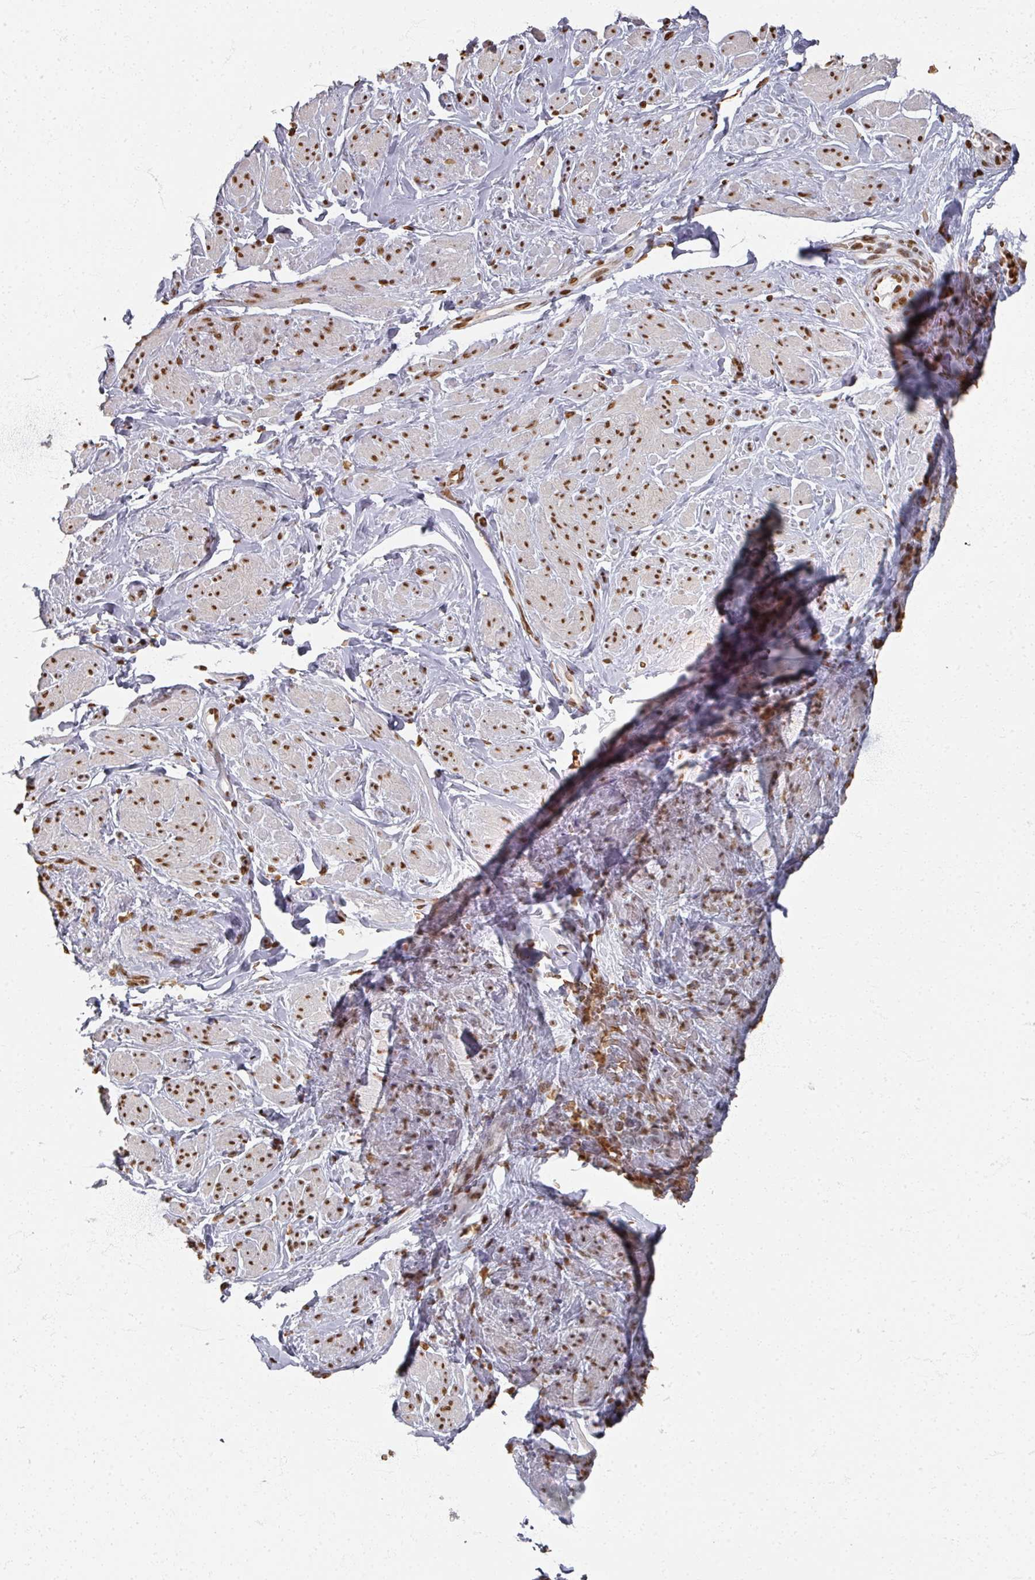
{"staining": {"intensity": "moderate", "quantity": "25%-75%", "location": "nuclear"}, "tissue": "smooth muscle", "cell_type": "Smooth muscle cells", "image_type": "normal", "snomed": [{"axis": "morphology", "description": "Normal tissue, NOS"}, {"axis": "topography", "description": "Smooth muscle"}, {"axis": "topography", "description": "Peripheral nerve tissue"}], "caption": "Brown immunohistochemical staining in unremarkable human smooth muscle exhibits moderate nuclear staining in approximately 25%-75% of smooth muscle cells. (IHC, brightfield microscopy, high magnification).", "gene": "DCUN1D5", "patient": {"sex": "male", "age": 69}}